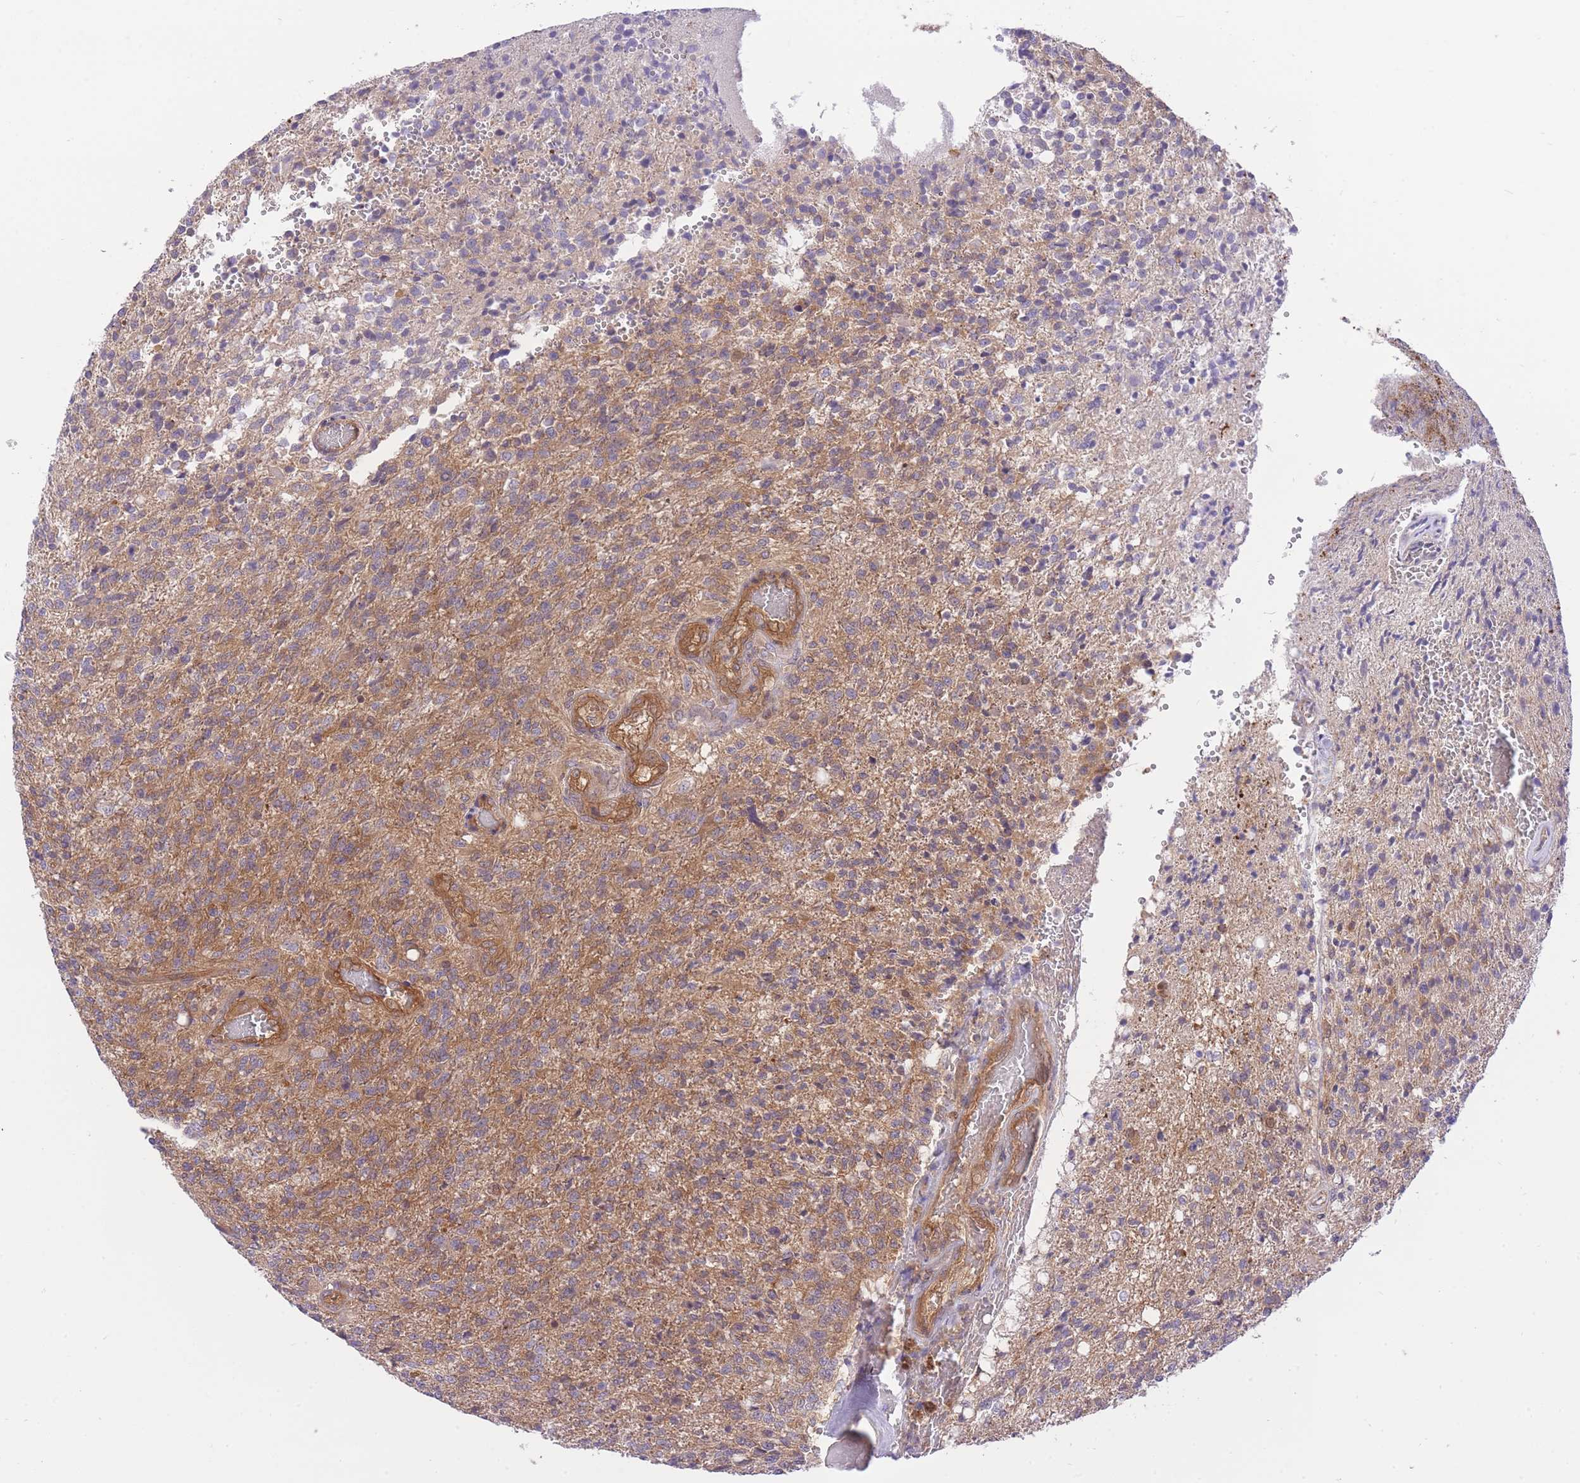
{"staining": {"intensity": "moderate", "quantity": ">75%", "location": "cytoplasmic/membranous"}, "tissue": "glioma", "cell_type": "Tumor cells", "image_type": "cancer", "snomed": [{"axis": "morphology", "description": "Glioma, malignant, High grade"}, {"axis": "topography", "description": "Brain"}], "caption": "IHC micrograph of malignant glioma (high-grade) stained for a protein (brown), which reveals medium levels of moderate cytoplasmic/membranous expression in approximately >75% of tumor cells.", "gene": "PREP", "patient": {"sex": "male", "age": 56}}